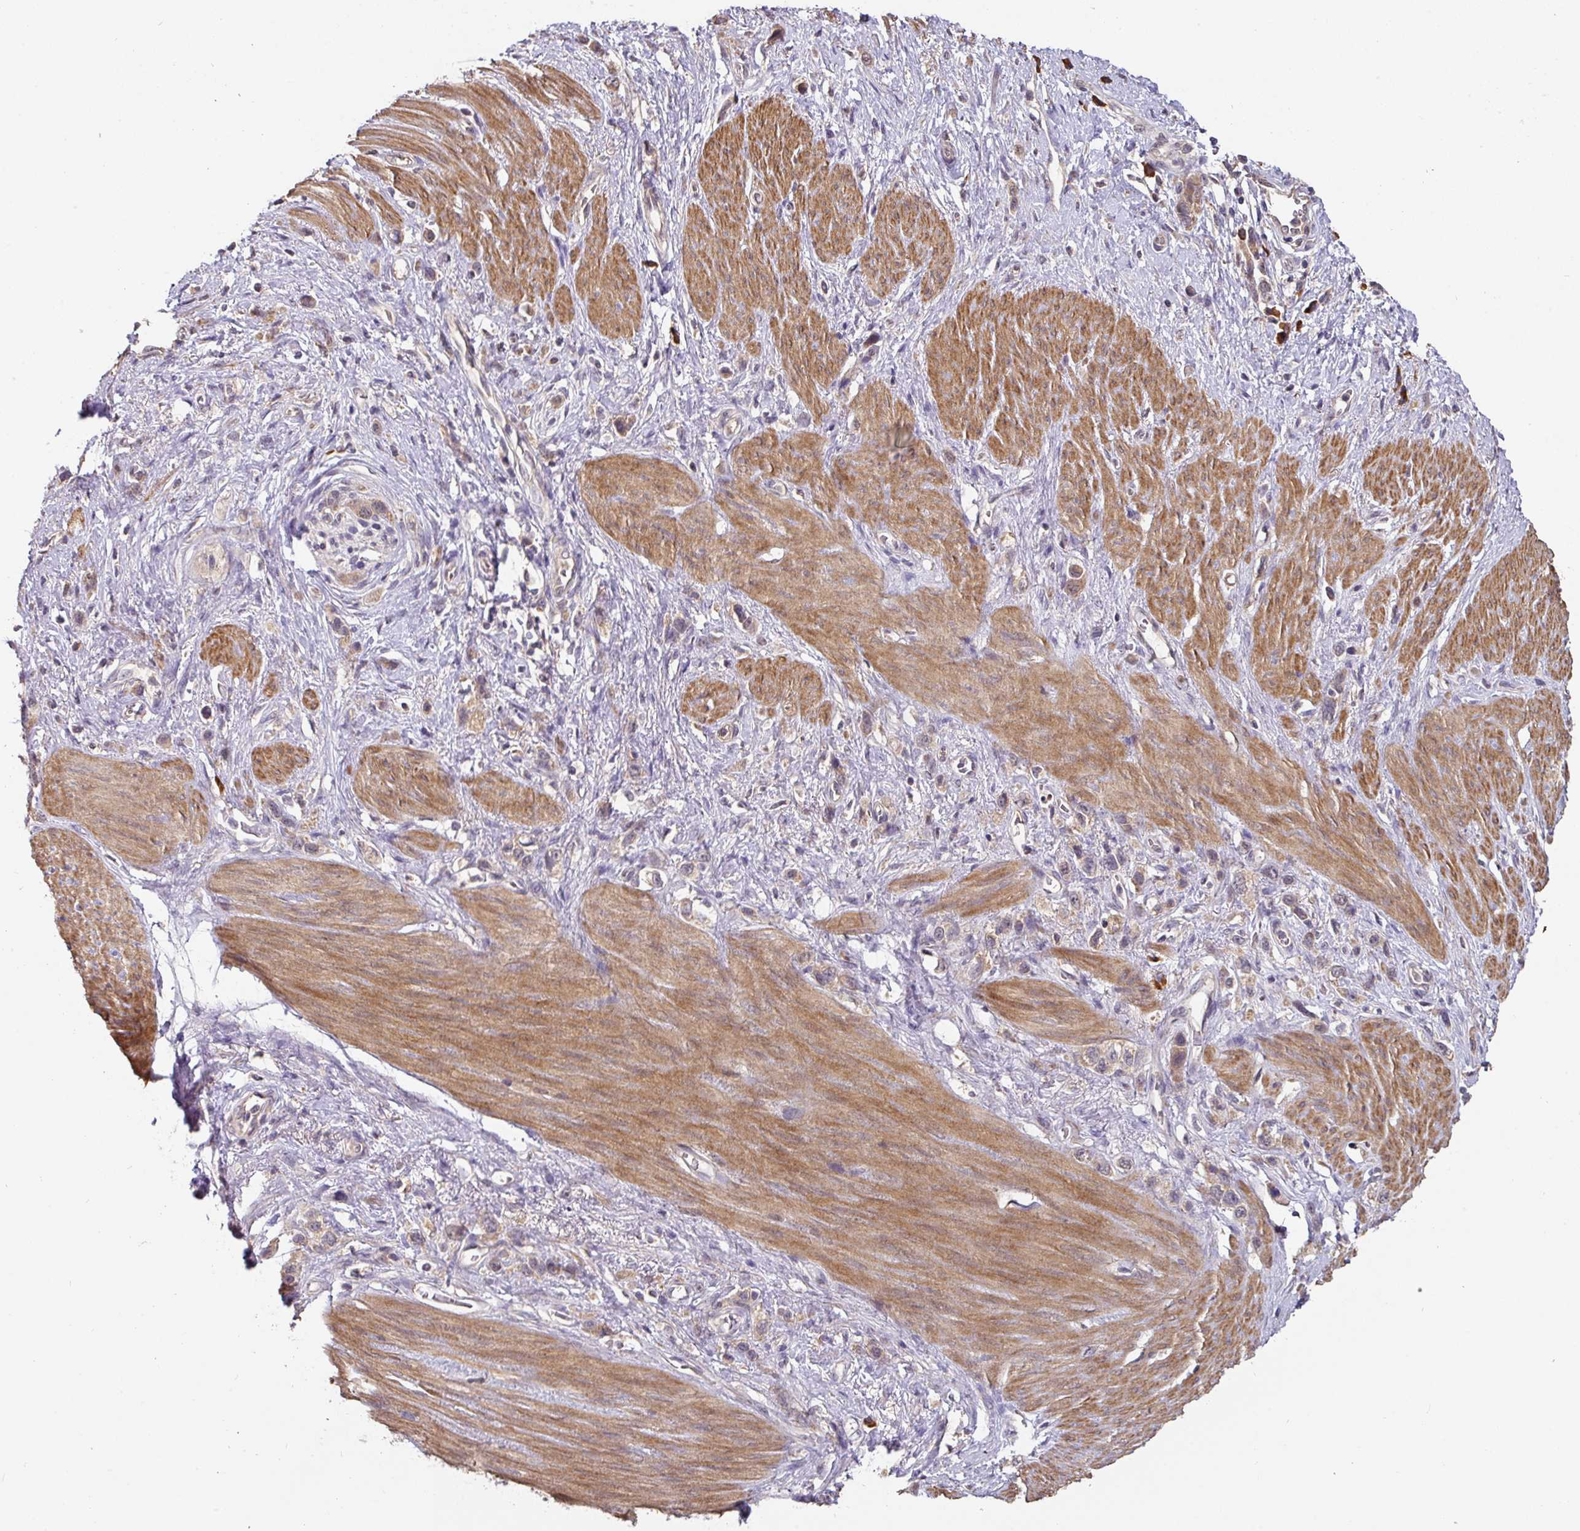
{"staining": {"intensity": "weak", "quantity": "<25%", "location": "cytoplasmic/membranous"}, "tissue": "stomach cancer", "cell_type": "Tumor cells", "image_type": "cancer", "snomed": [{"axis": "morphology", "description": "Adenocarcinoma, NOS"}, {"axis": "topography", "description": "Stomach"}], "caption": "IHC of adenocarcinoma (stomach) shows no expression in tumor cells. The staining is performed using DAB (3,3'-diaminobenzidine) brown chromogen with nuclei counter-stained in using hematoxylin.", "gene": "ACVR2B", "patient": {"sex": "female", "age": 65}}